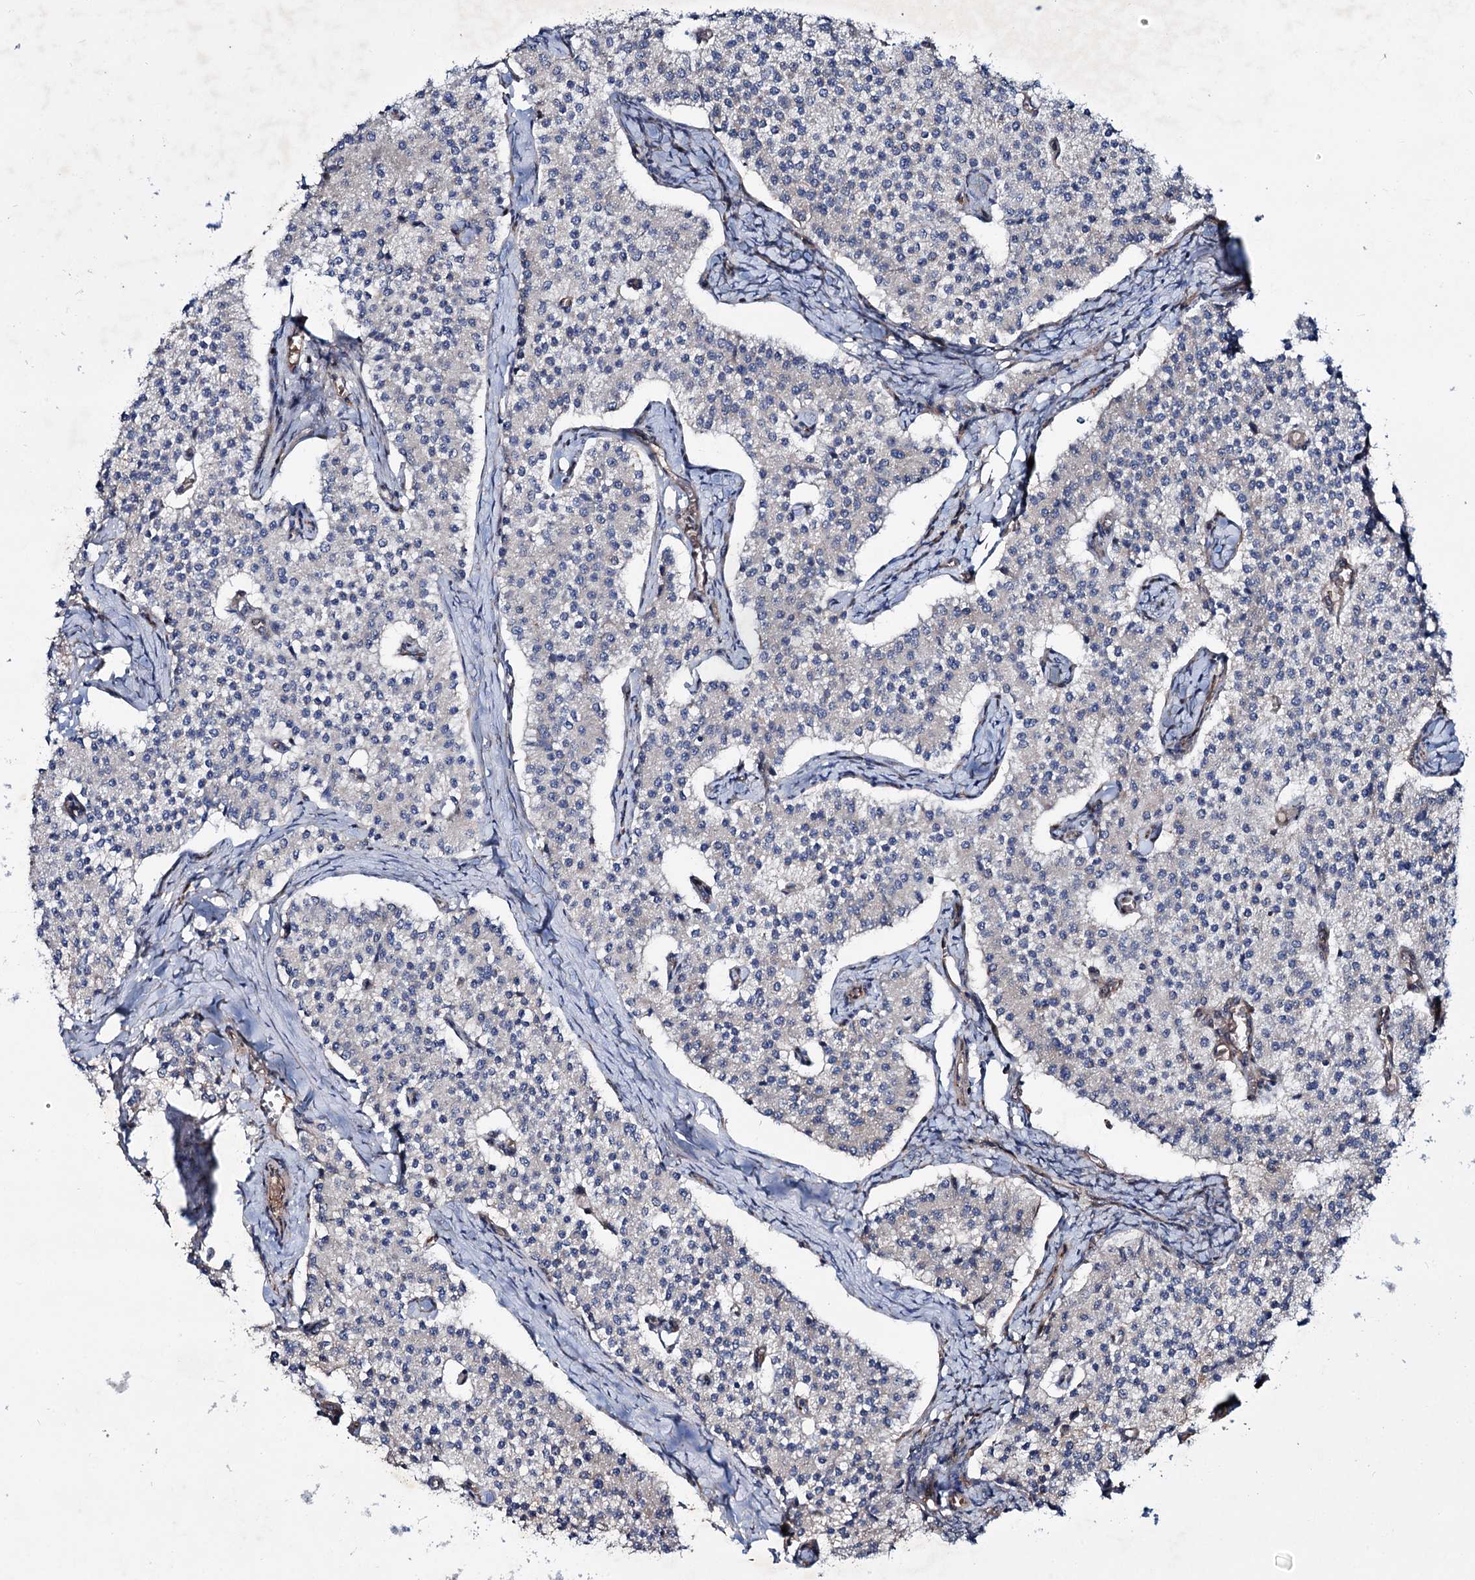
{"staining": {"intensity": "negative", "quantity": "none", "location": "none"}, "tissue": "carcinoid", "cell_type": "Tumor cells", "image_type": "cancer", "snomed": [{"axis": "morphology", "description": "Carcinoid, malignant, NOS"}, {"axis": "topography", "description": "Colon"}], "caption": "An image of carcinoid (malignant) stained for a protein demonstrates no brown staining in tumor cells.", "gene": "PTDSS2", "patient": {"sex": "female", "age": 52}}